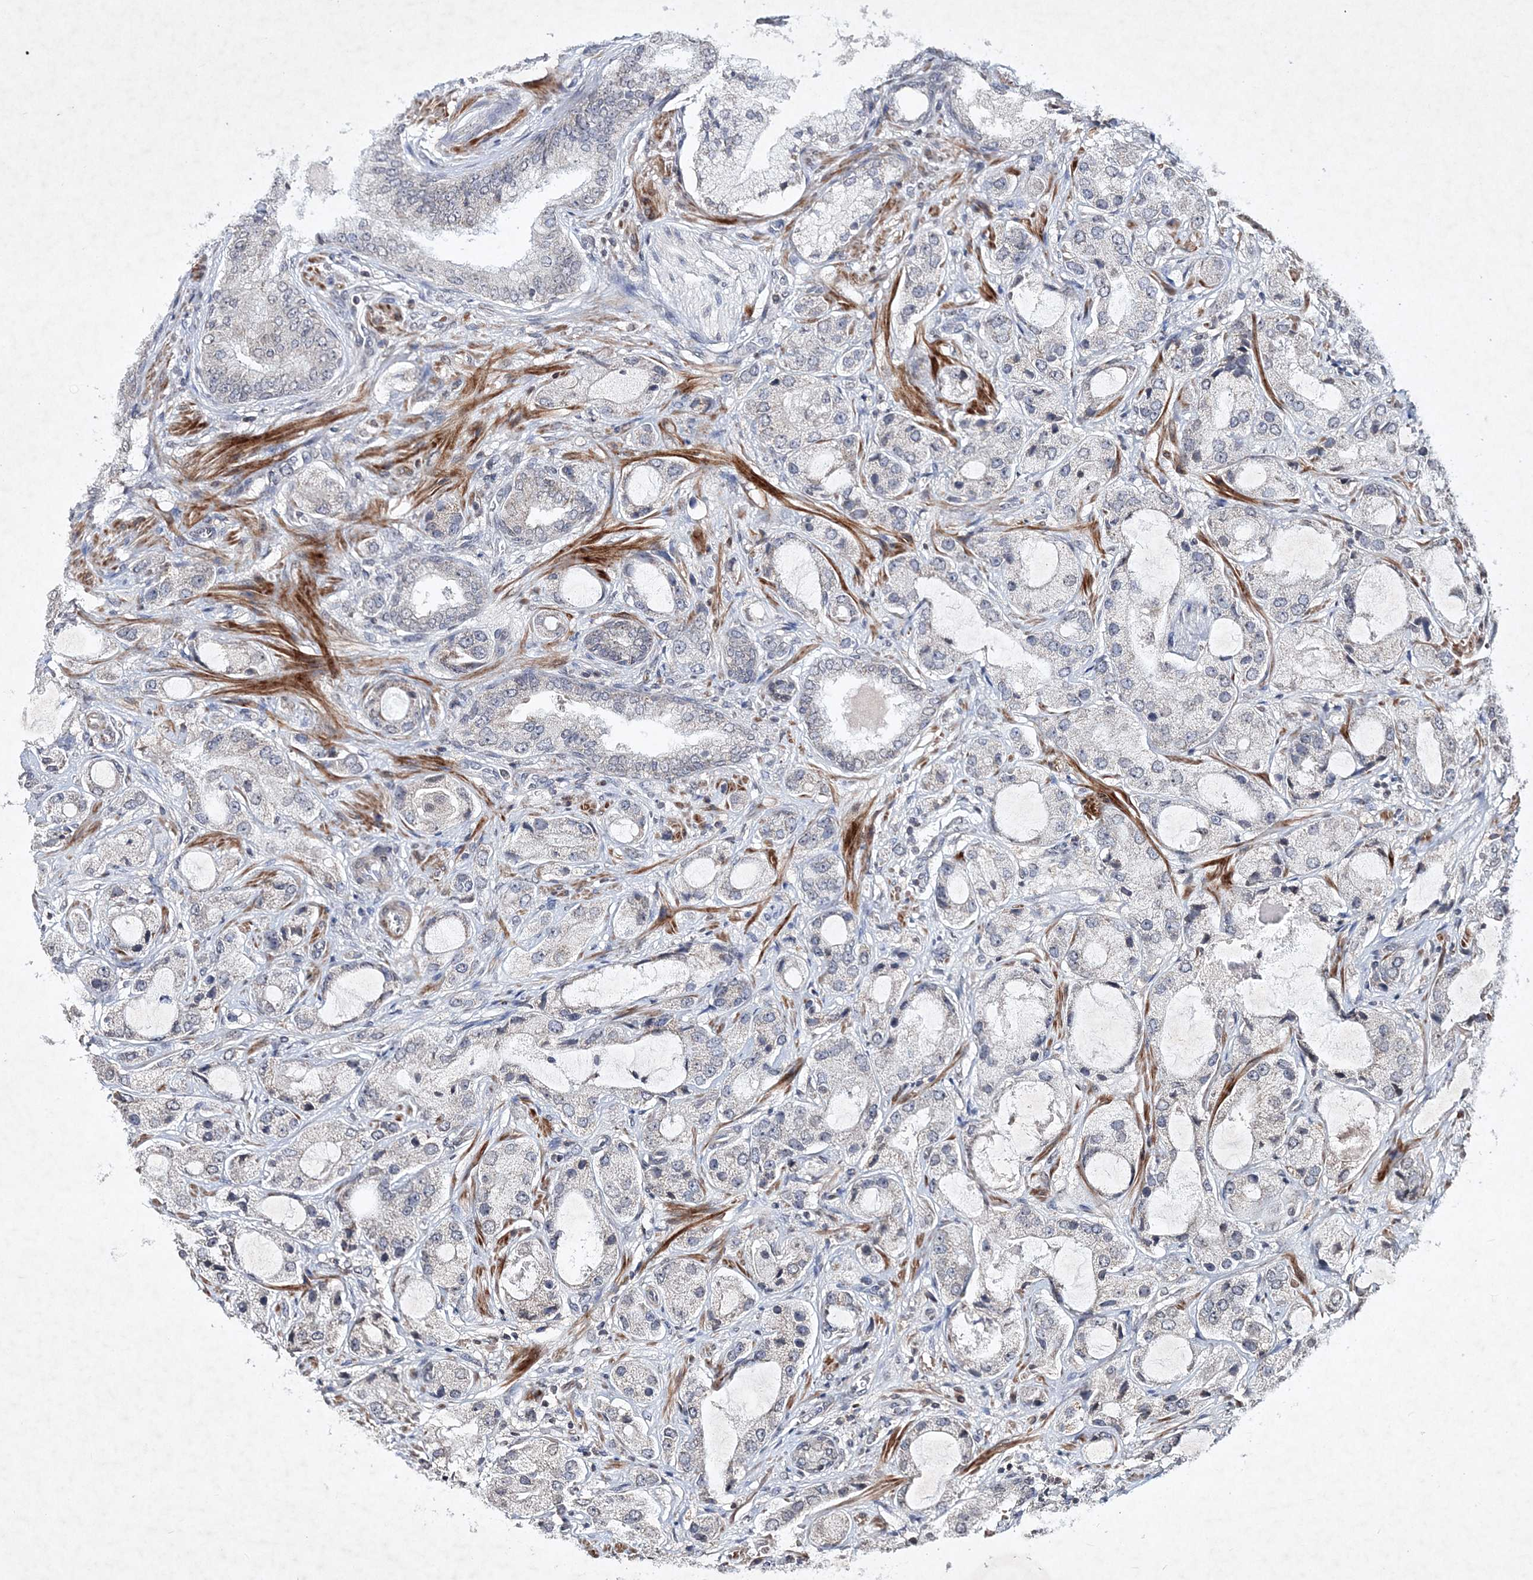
{"staining": {"intensity": "weak", "quantity": "<25%", "location": "cytoplasmic/membranous"}, "tissue": "prostate cancer", "cell_type": "Tumor cells", "image_type": "cancer", "snomed": [{"axis": "morphology", "description": "Normal tissue, NOS"}, {"axis": "morphology", "description": "Adenocarcinoma, High grade"}, {"axis": "topography", "description": "Prostate"}, {"axis": "topography", "description": "Peripheral nerve tissue"}], "caption": "Tumor cells show no significant protein expression in prostate adenocarcinoma (high-grade).", "gene": "SOWAHB", "patient": {"sex": "male", "age": 59}}